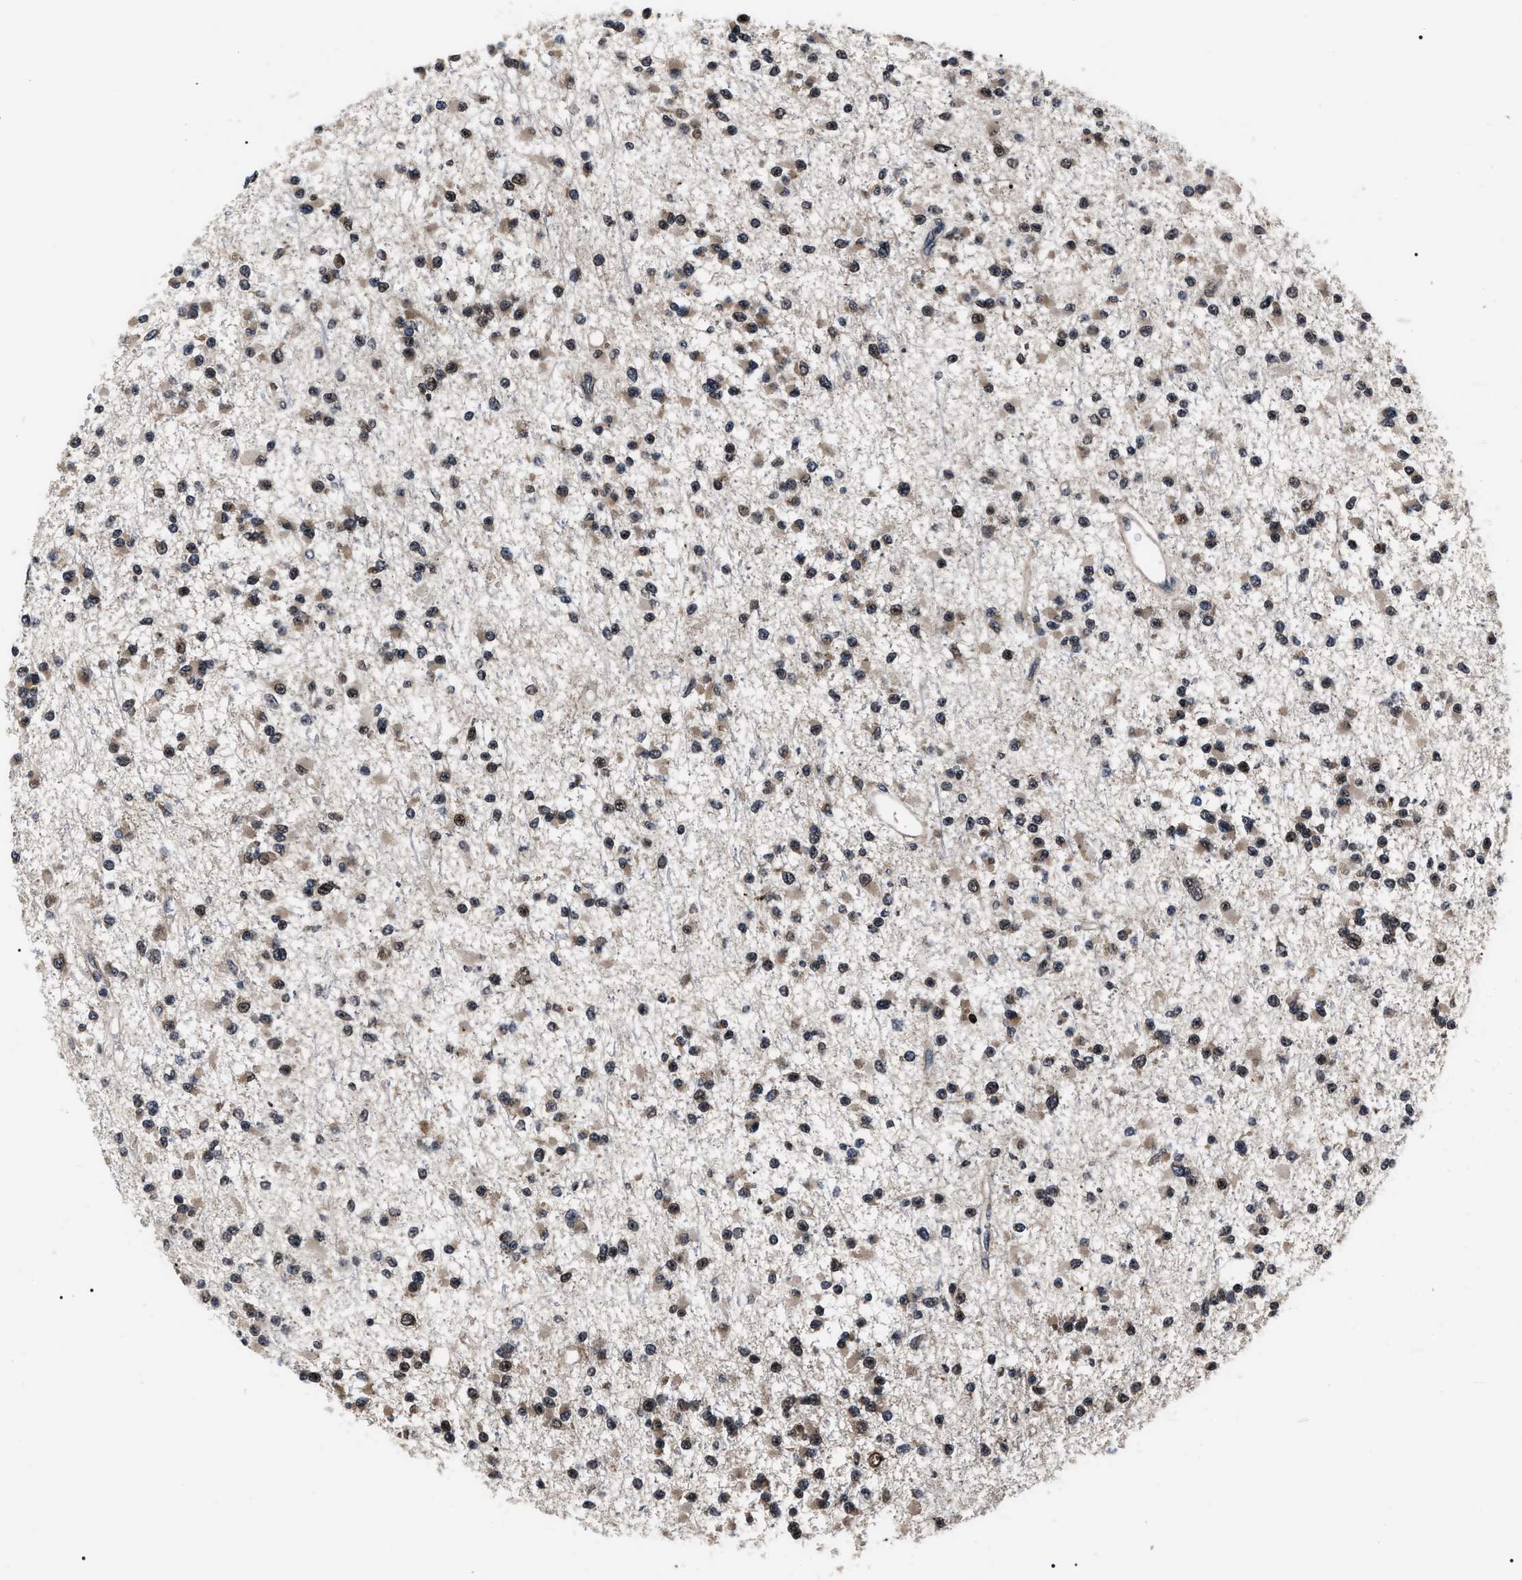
{"staining": {"intensity": "weak", "quantity": ">75%", "location": "cytoplasmic/membranous,nuclear"}, "tissue": "glioma", "cell_type": "Tumor cells", "image_type": "cancer", "snomed": [{"axis": "morphology", "description": "Glioma, malignant, Low grade"}, {"axis": "topography", "description": "Brain"}], "caption": "Immunohistochemistry (IHC) (DAB) staining of human glioma reveals weak cytoplasmic/membranous and nuclear protein expression in approximately >75% of tumor cells. The protein is shown in brown color, while the nuclei are stained blue.", "gene": "CSNK2A1", "patient": {"sex": "female", "age": 22}}